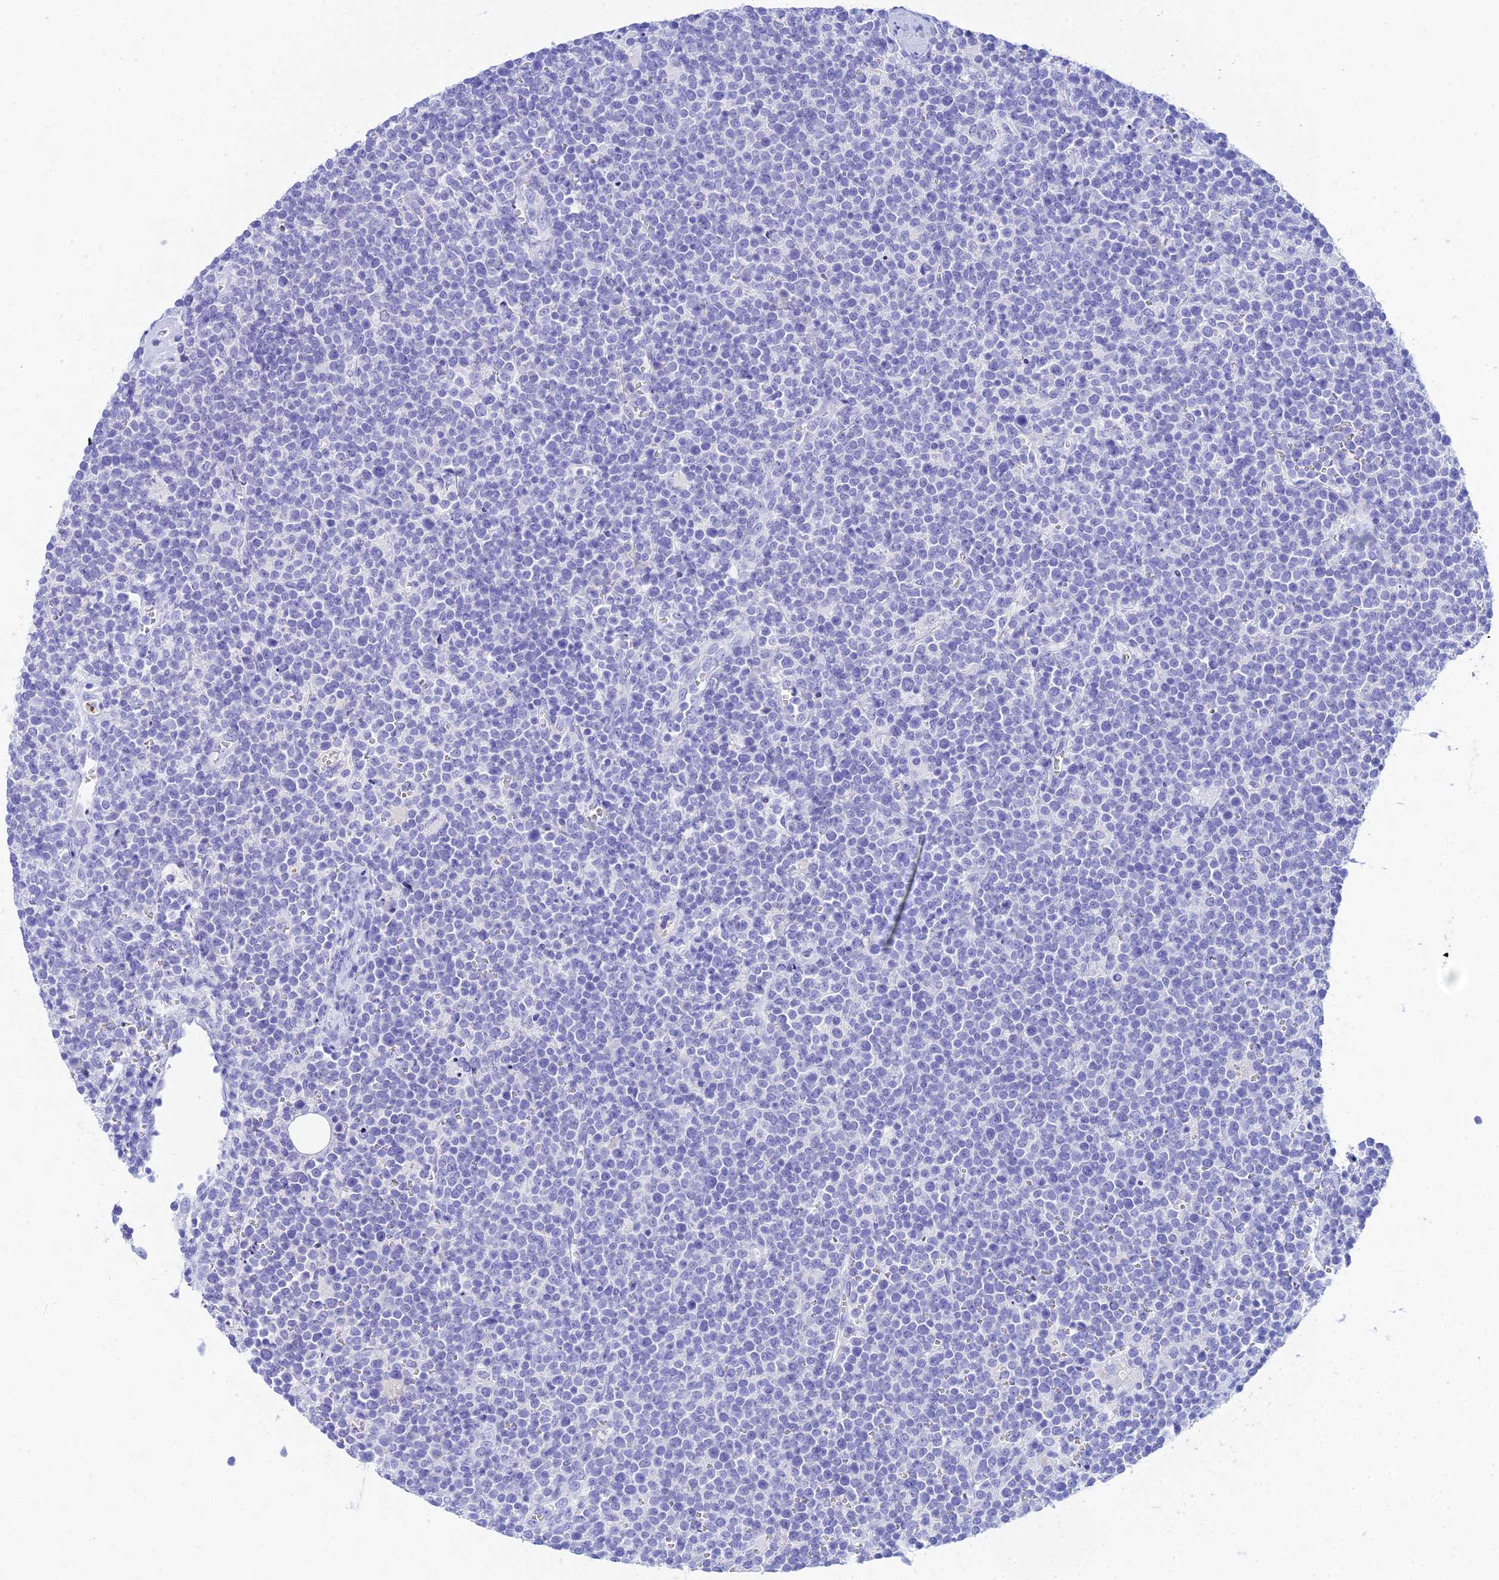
{"staining": {"intensity": "negative", "quantity": "none", "location": "none"}, "tissue": "lymphoma", "cell_type": "Tumor cells", "image_type": "cancer", "snomed": [{"axis": "morphology", "description": "Malignant lymphoma, non-Hodgkin's type, High grade"}, {"axis": "topography", "description": "Lymph node"}], "caption": "The image displays no staining of tumor cells in lymphoma.", "gene": "REG1A", "patient": {"sex": "male", "age": 61}}